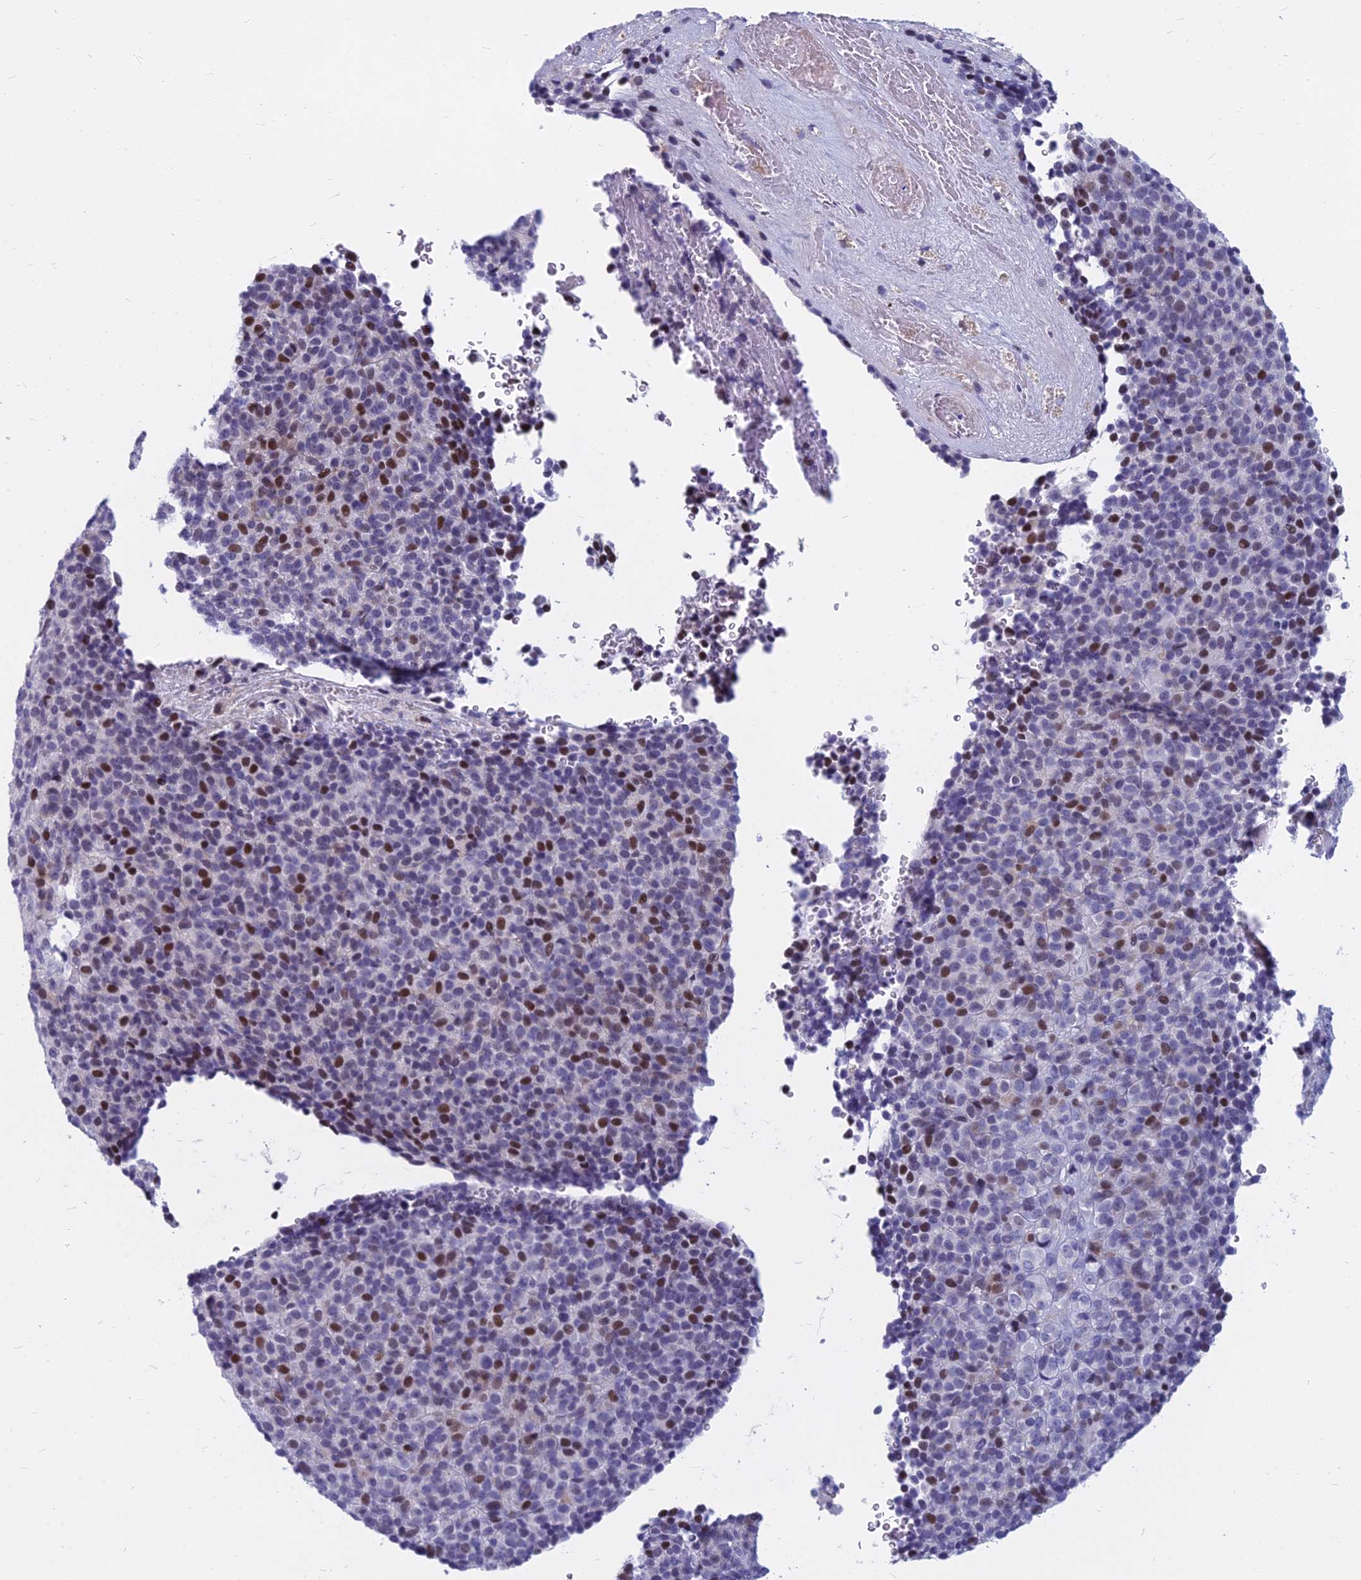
{"staining": {"intensity": "moderate", "quantity": "25%-75%", "location": "nuclear"}, "tissue": "melanoma", "cell_type": "Tumor cells", "image_type": "cancer", "snomed": [{"axis": "morphology", "description": "Malignant melanoma, Metastatic site"}, {"axis": "topography", "description": "Brain"}], "caption": "This histopathology image demonstrates melanoma stained with immunohistochemistry to label a protein in brown. The nuclear of tumor cells show moderate positivity for the protein. Nuclei are counter-stained blue.", "gene": "MYBPC2", "patient": {"sex": "female", "age": 56}}